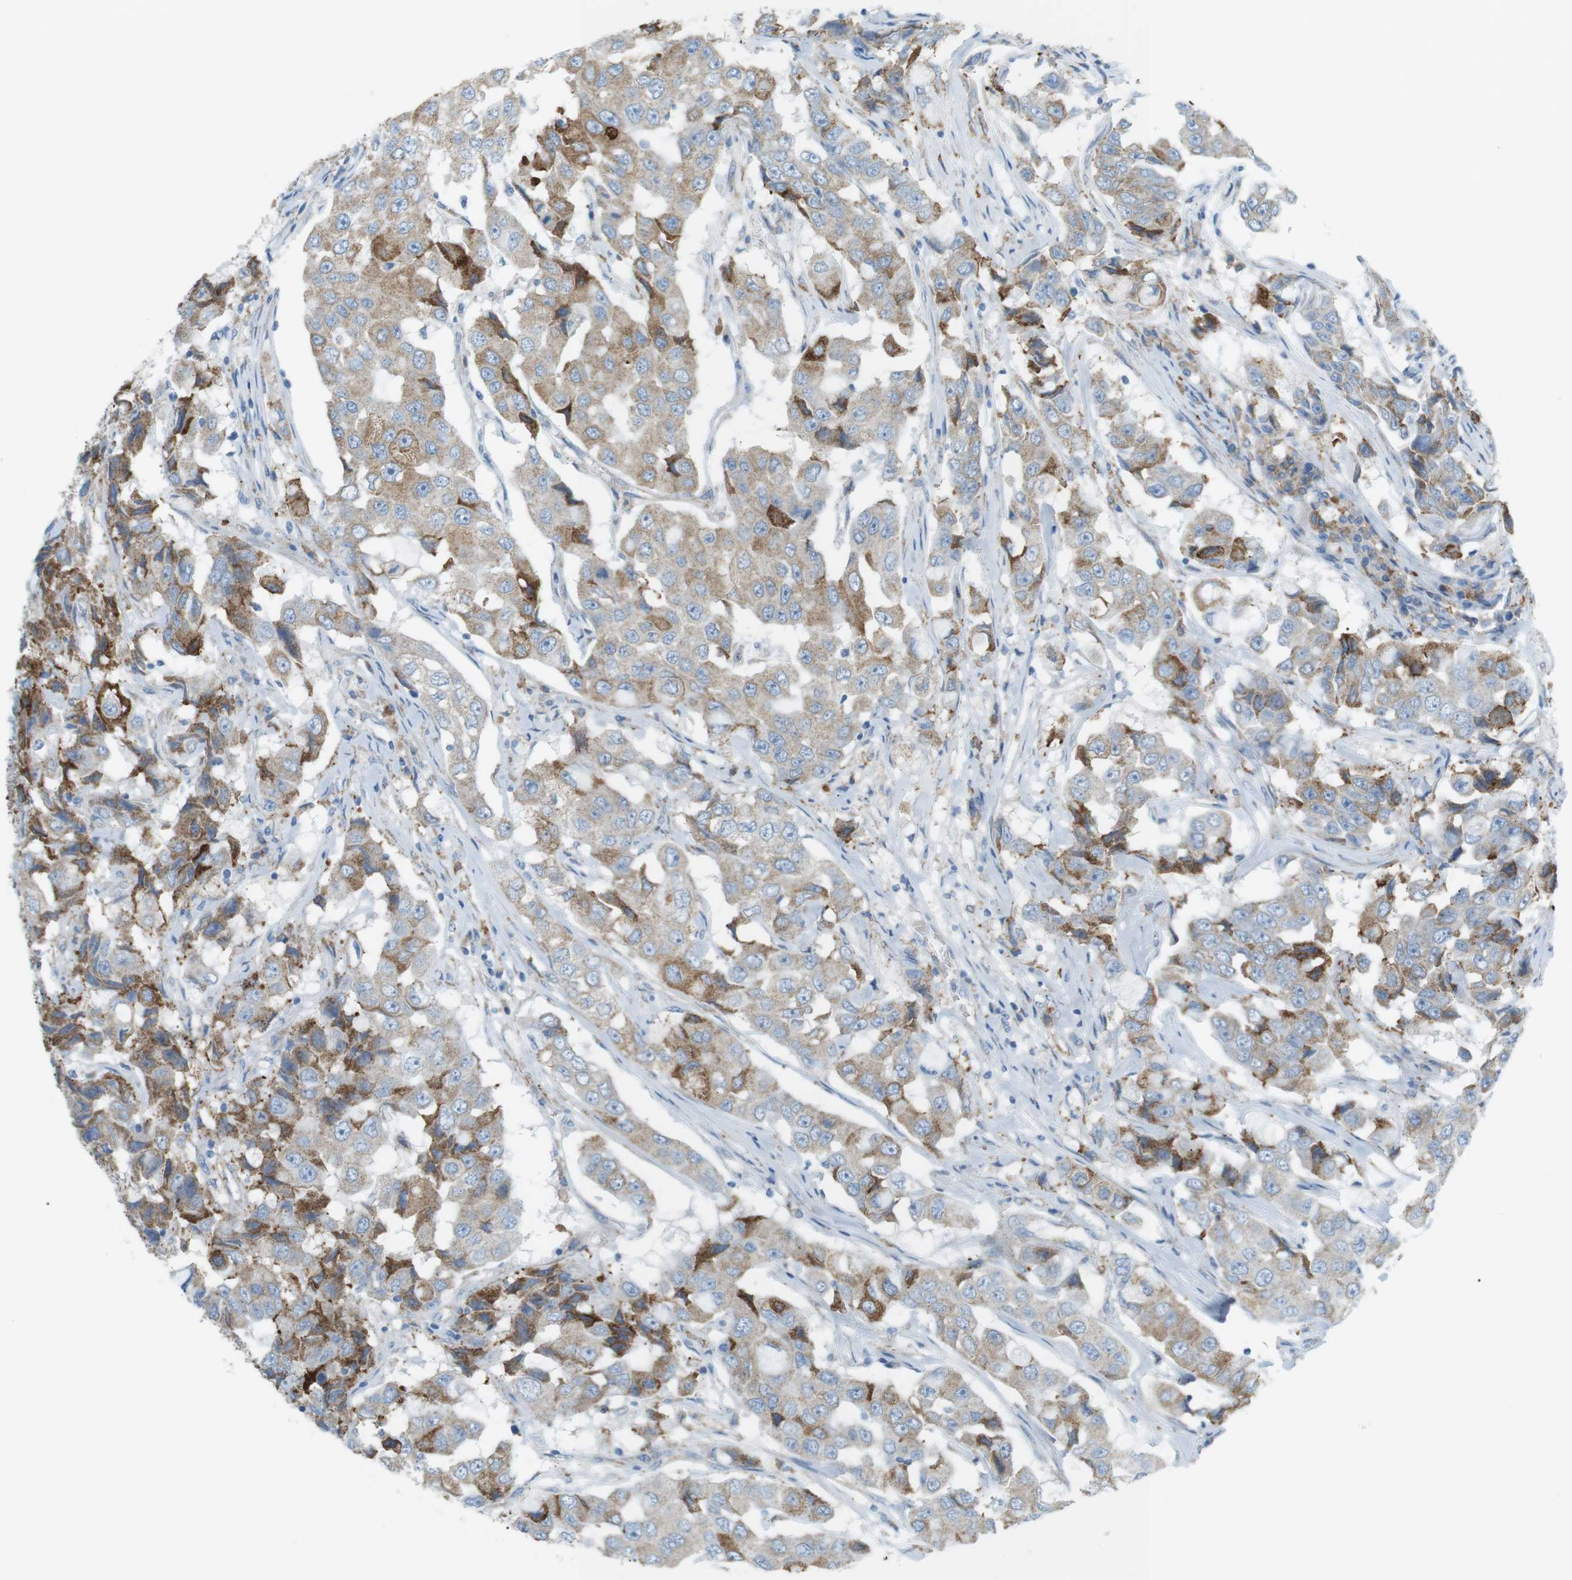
{"staining": {"intensity": "moderate", "quantity": "25%-75%", "location": "cytoplasmic/membranous"}, "tissue": "breast cancer", "cell_type": "Tumor cells", "image_type": "cancer", "snomed": [{"axis": "morphology", "description": "Duct carcinoma"}, {"axis": "topography", "description": "Breast"}], "caption": "This is an image of immunohistochemistry (IHC) staining of breast cancer, which shows moderate positivity in the cytoplasmic/membranous of tumor cells.", "gene": "VAMP1", "patient": {"sex": "female", "age": 27}}